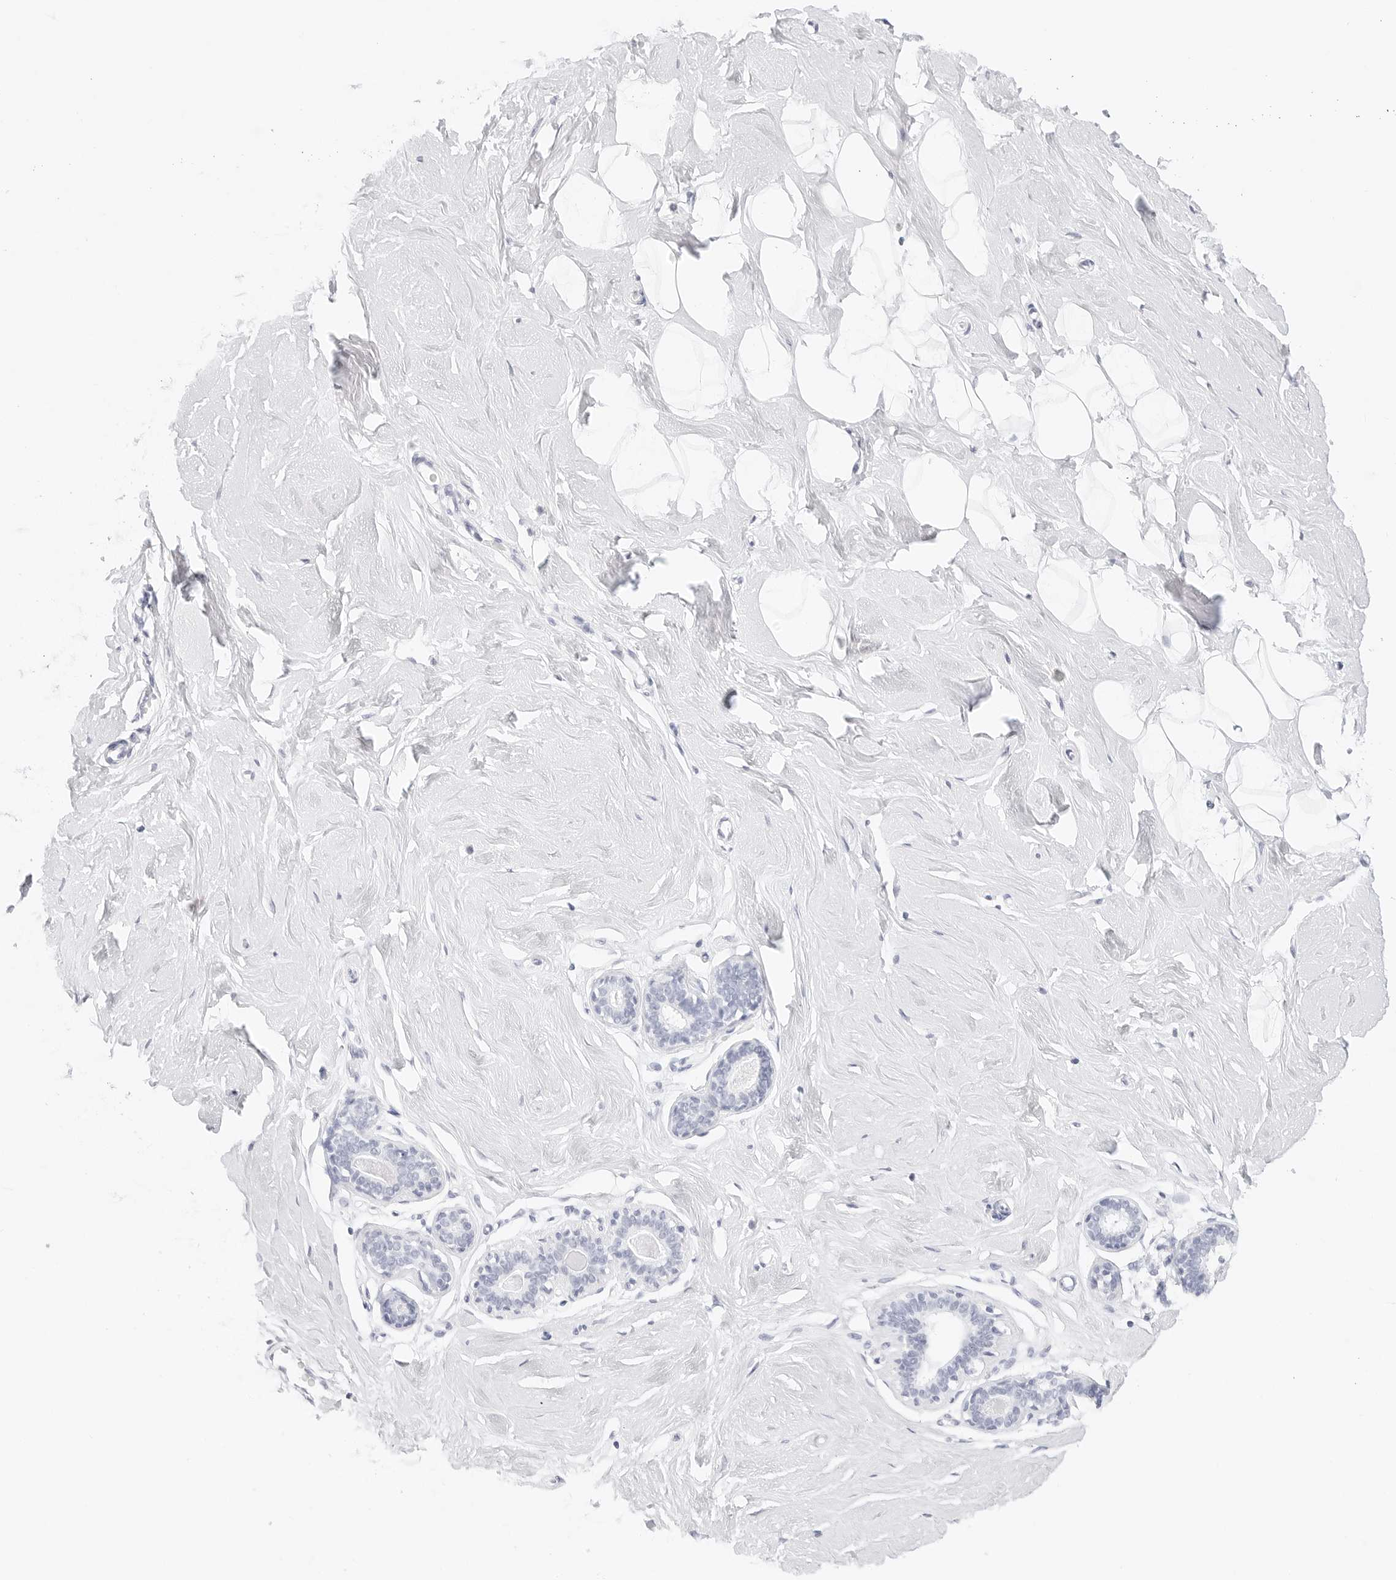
{"staining": {"intensity": "negative", "quantity": "none", "location": "none"}, "tissue": "breast", "cell_type": "Adipocytes", "image_type": "normal", "snomed": [{"axis": "morphology", "description": "Normal tissue, NOS"}, {"axis": "topography", "description": "Breast"}], "caption": "A high-resolution histopathology image shows IHC staining of normal breast, which shows no significant positivity in adipocytes.", "gene": "TFF2", "patient": {"sex": "female", "age": 23}}